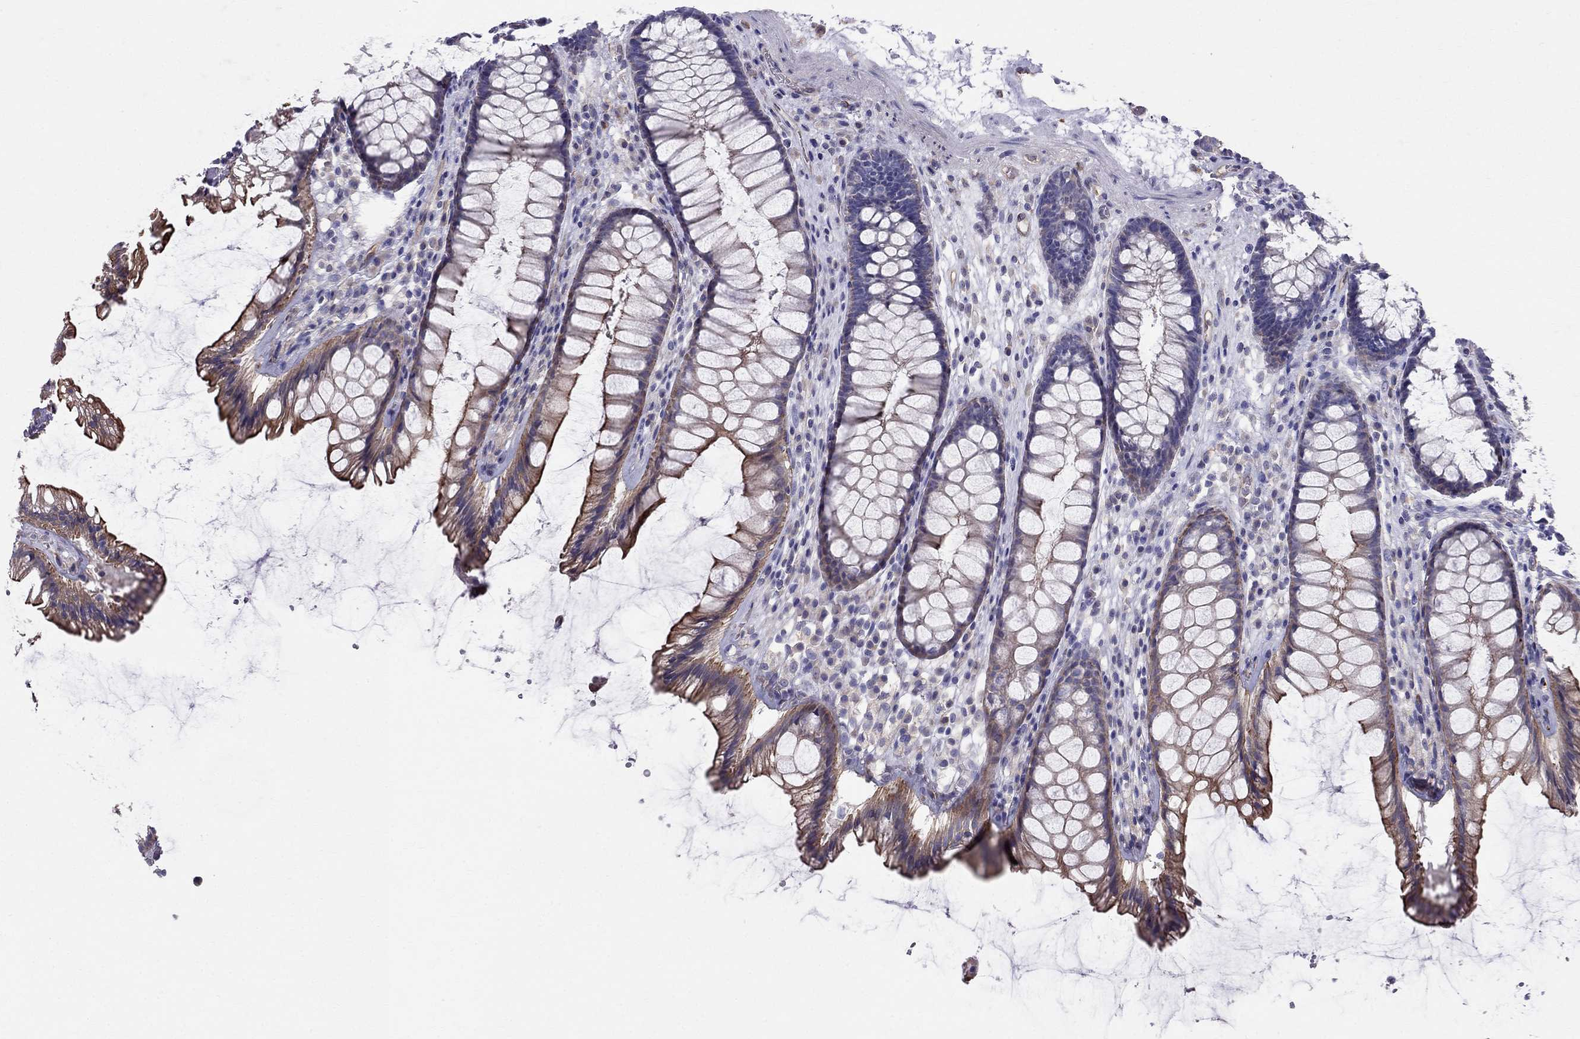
{"staining": {"intensity": "strong", "quantity": "<25%", "location": "cytoplasmic/membranous"}, "tissue": "rectum", "cell_type": "Glandular cells", "image_type": "normal", "snomed": [{"axis": "morphology", "description": "Normal tissue, NOS"}, {"axis": "topography", "description": "Rectum"}], "caption": "Immunohistochemical staining of benign human rectum exhibits strong cytoplasmic/membranous protein expression in approximately <25% of glandular cells.", "gene": "ENOX1", "patient": {"sex": "male", "age": 72}}